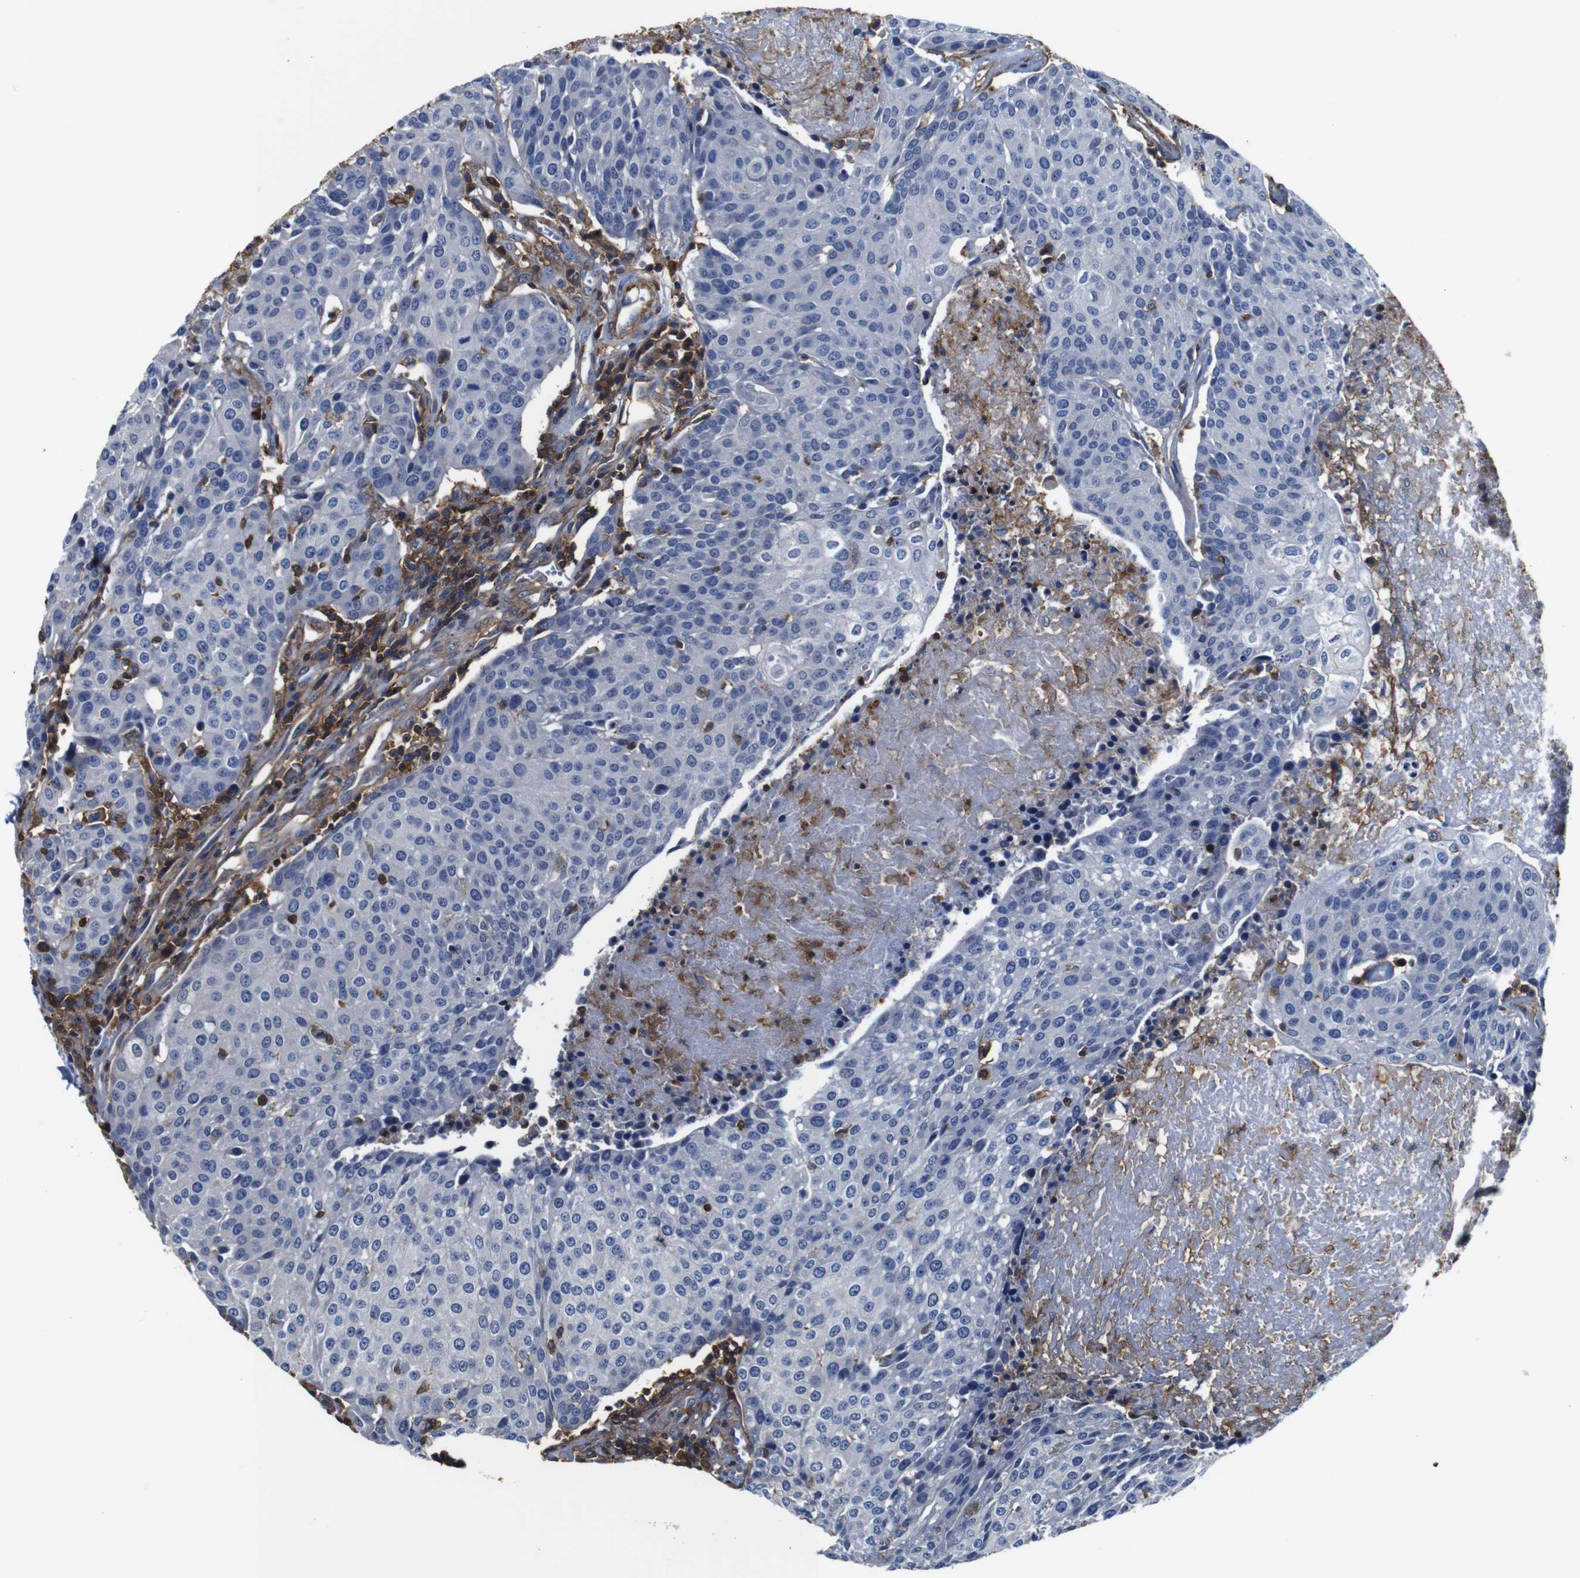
{"staining": {"intensity": "negative", "quantity": "none", "location": "none"}, "tissue": "urothelial cancer", "cell_type": "Tumor cells", "image_type": "cancer", "snomed": [{"axis": "morphology", "description": "Urothelial carcinoma, High grade"}, {"axis": "topography", "description": "Urinary bladder"}], "caption": "There is no significant staining in tumor cells of urothelial carcinoma (high-grade). (IHC, brightfield microscopy, high magnification).", "gene": "PI4KA", "patient": {"sex": "female", "age": 85}}